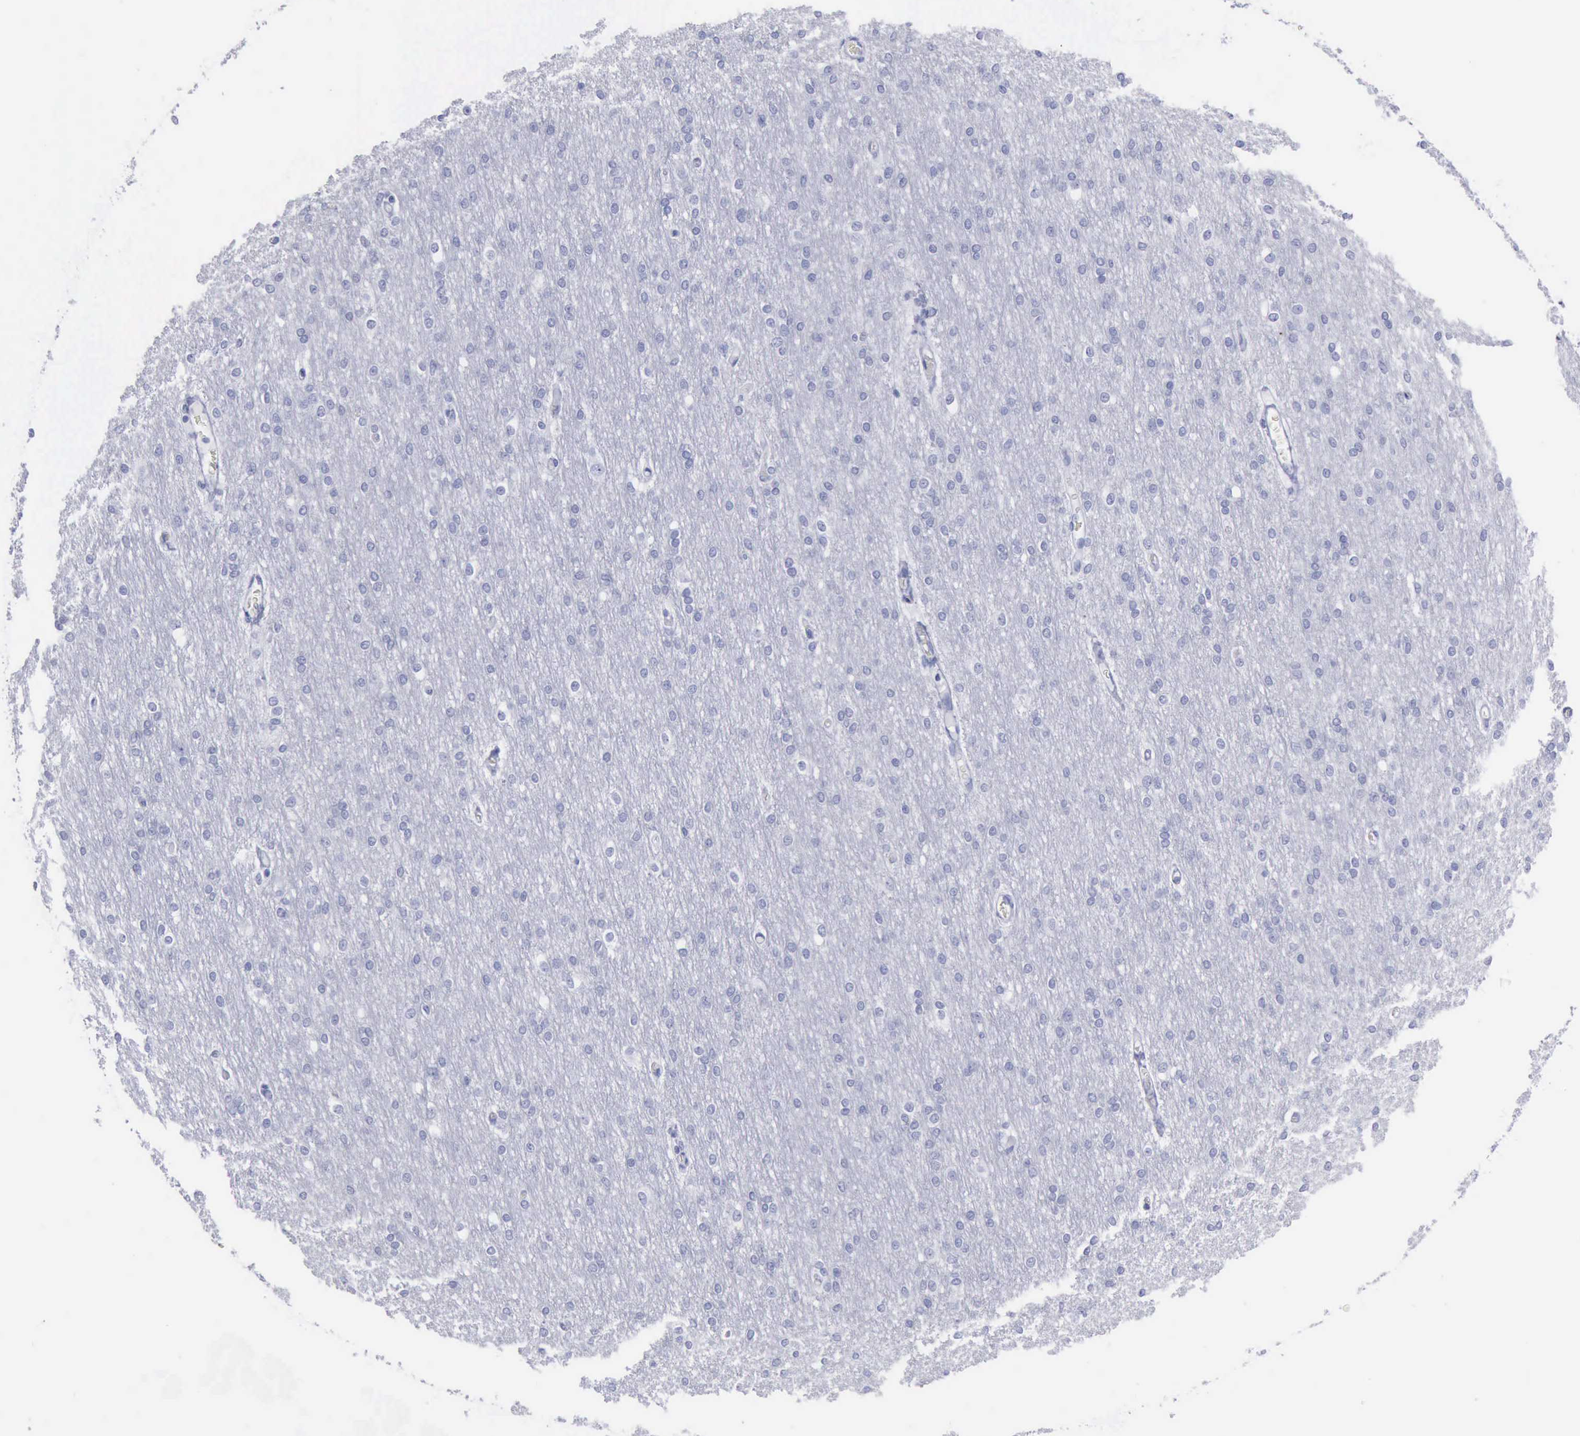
{"staining": {"intensity": "negative", "quantity": "none", "location": "none"}, "tissue": "cerebral cortex", "cell_type": "Endothelial cells", "image_type": "normal", "snomed": [{"axis": "morphology", "description": "Normal tissue, NOS"}, {"axis": "morphology", "description": "Inflammation, NOS"}, {"axis": "topography", "description": "Cerebral cortex"}], "caption": "Human cerebral cortex stained for a protein using immunohistochemistry (IHC) shows no positivity in endothelial cells.", "gene": "KRT13", "patient": {"sex": "male", "age": 6}}